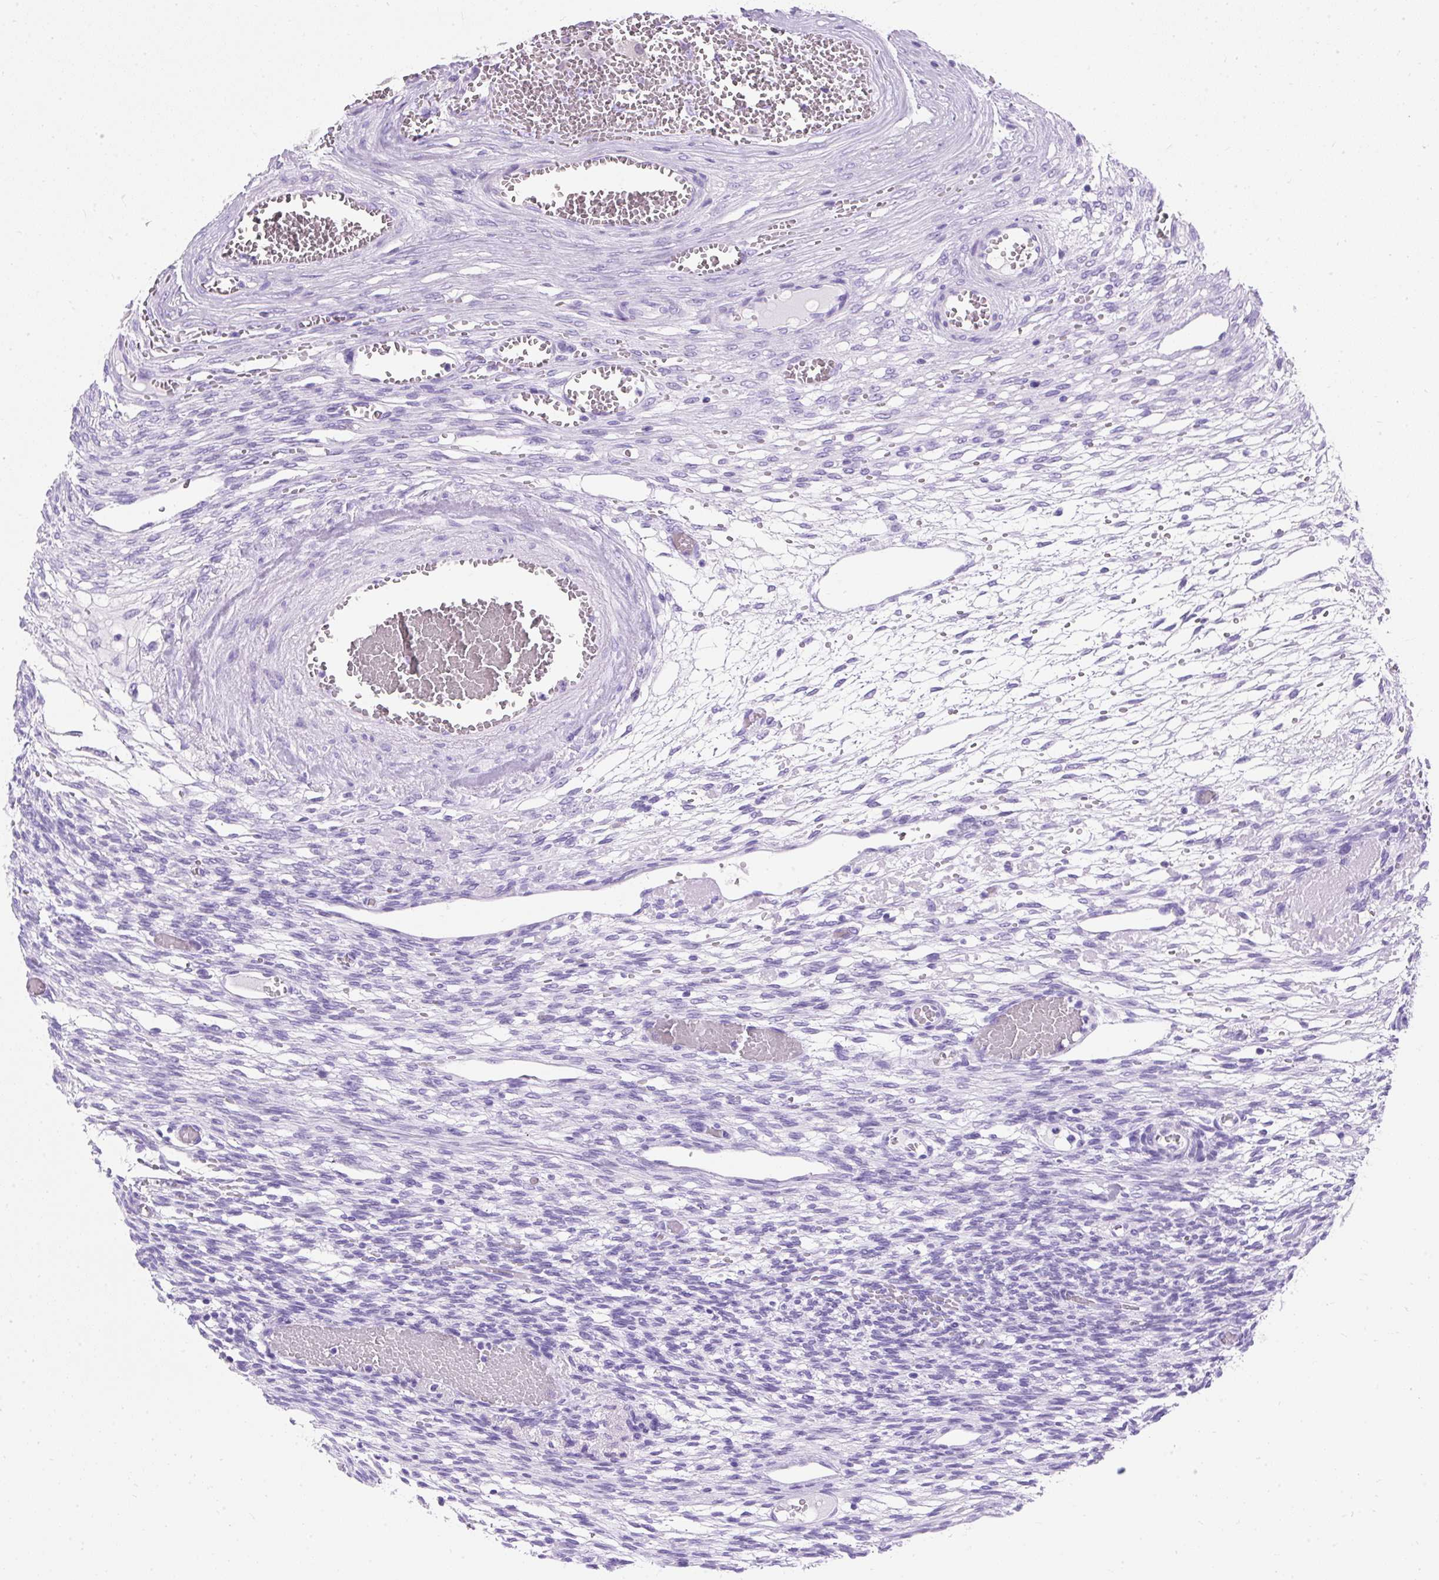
{"staining": {"intensity": "negative", "quantity": "none", "location": "none"}, "tissue": "ovary", "cell_type": "Follicle cells", "image_type": "normal", "snomed": [{"axis": "morphology", "description": "Normal tissue, NOS"}, {"axis": "topography", "description": "Ovary"}], "caption": "Follicle cells are negative for brown protein staining in benign ovary. (DAB (3,3'-diaminobenzidine) IHC, high magnification).", "gene": "PVALB", "patient": {"sex": "female", "age": 67}}